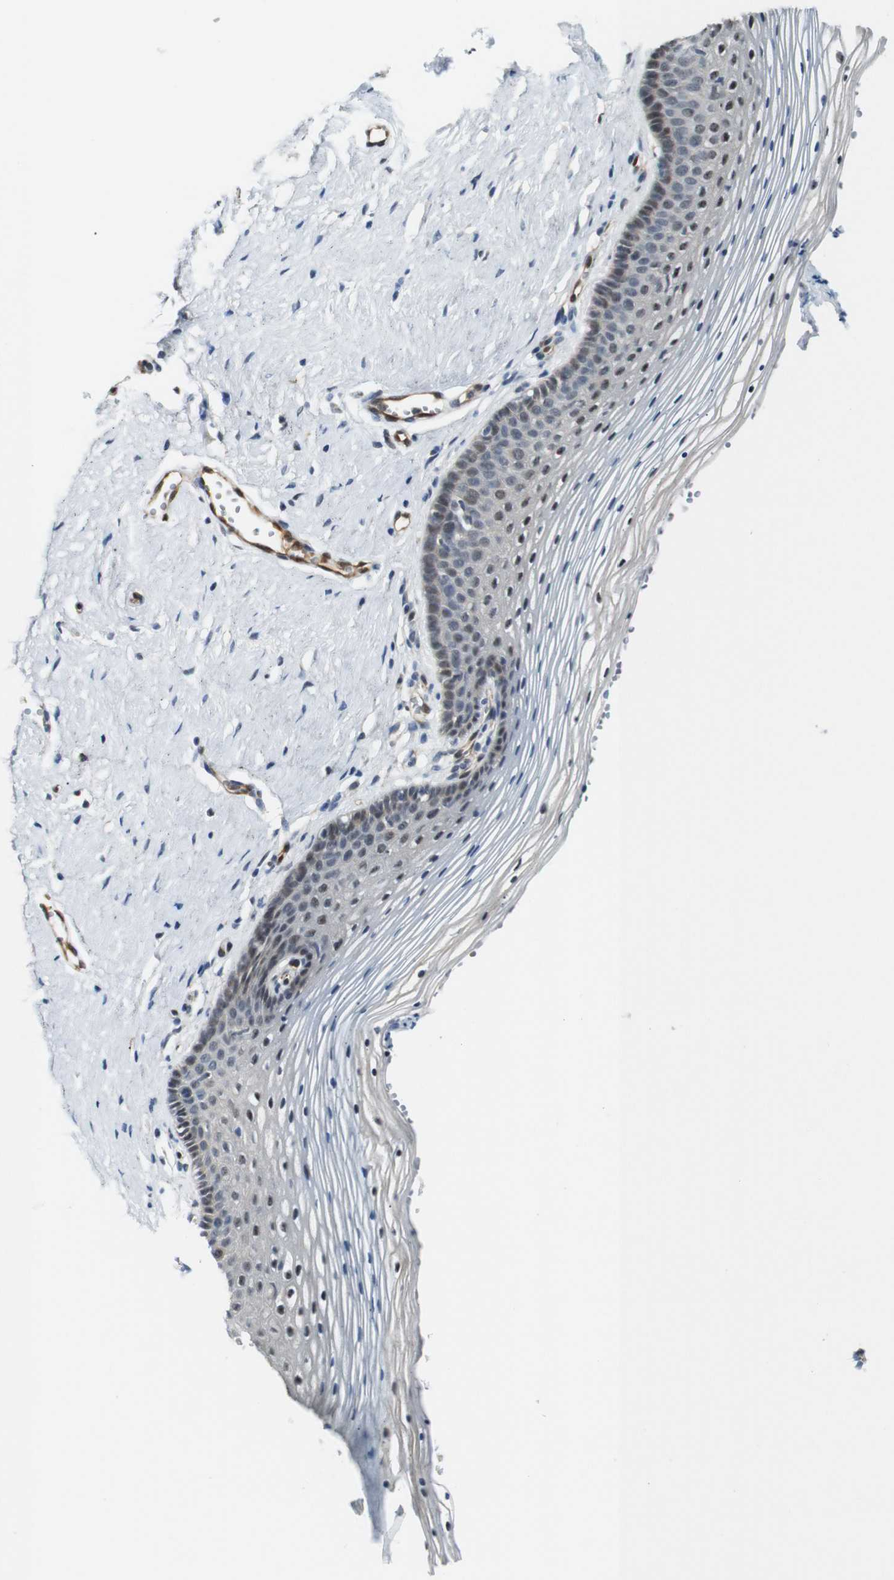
{"staining": {"intensity": "weak", "quantity": "<25%", "location": "cytoplasmic/membranous"}, "tissue": "vagina", "cell_type": "Squamous epithelial cells", "image_type": "normal", "snomed": [{"axis": "morphology", "description": "Normal tissue, NOS"}, {"axis": "topography", "description": "Vagina"}], "caption": "An image of vagina stained for a protein shows no brown staining in squamous epithelial cells. (Immunohistochemistry, brightfield microscopy, high magnification).", "gene": "LXN", "patient": {"sex": "female", "age": 32}}